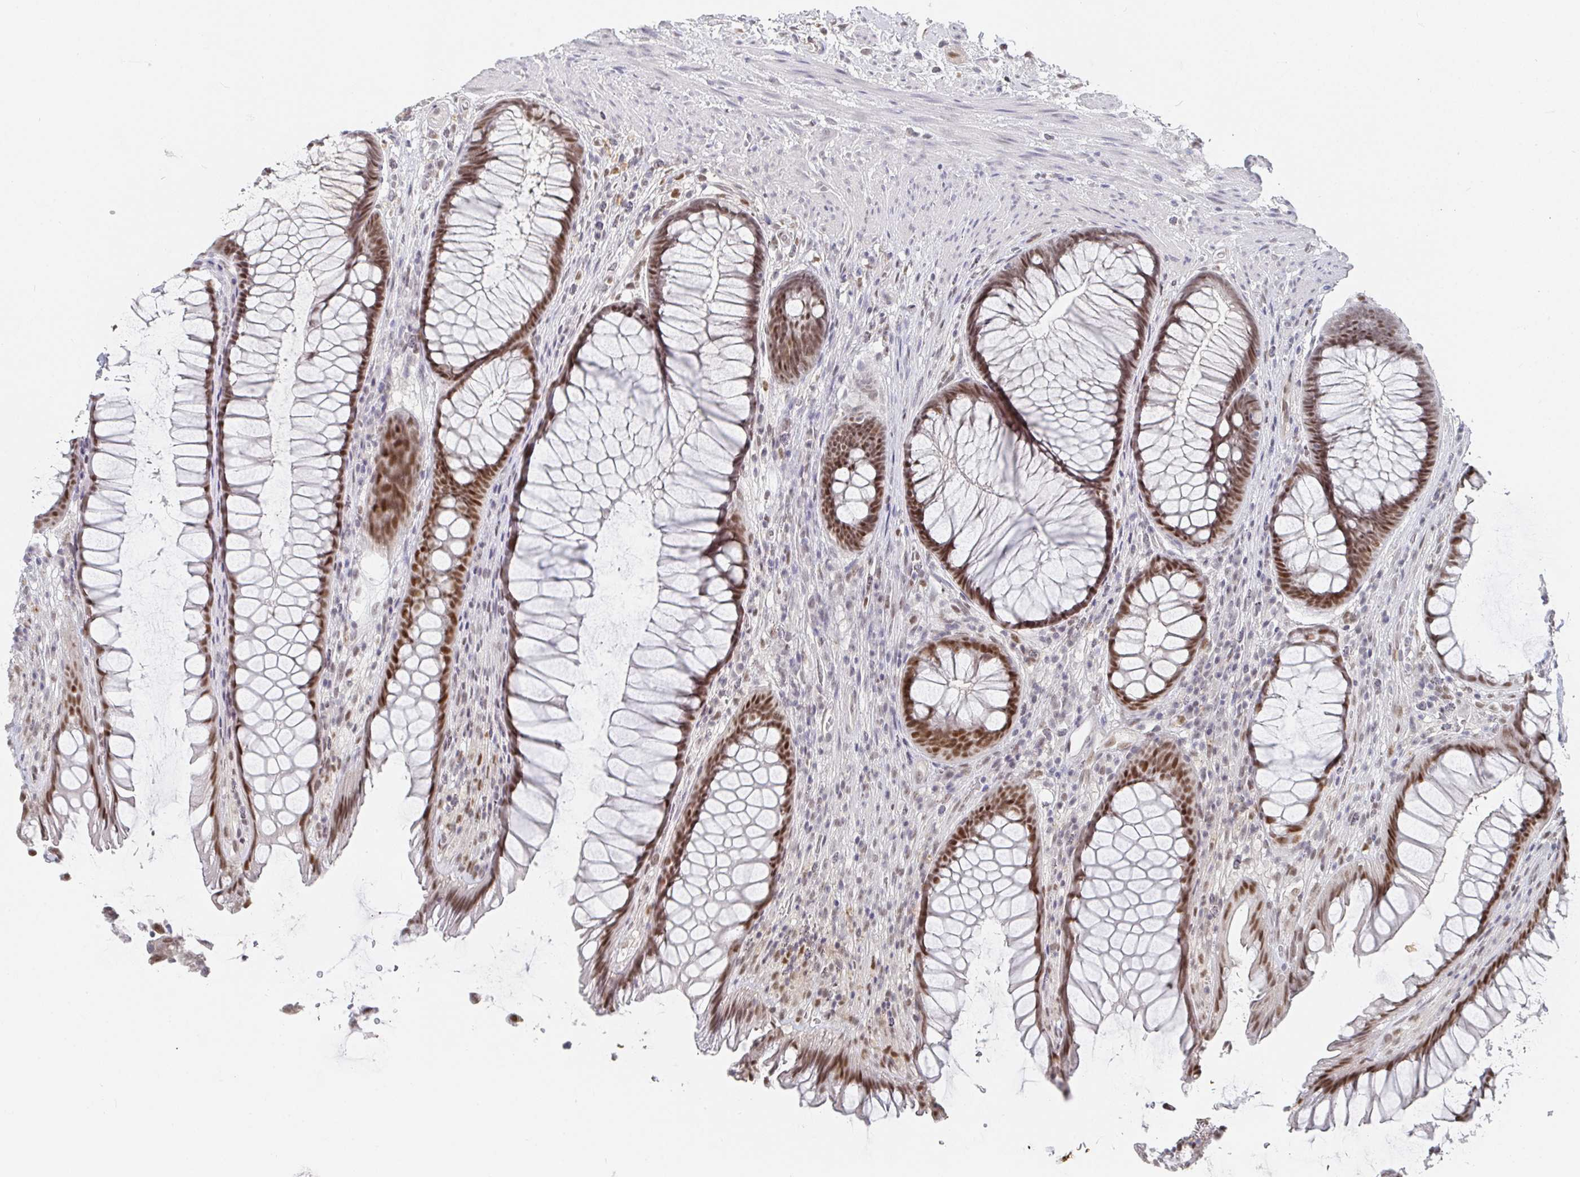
{"staining": {"intensity": "moderate", "quantity": ">75%", "location": "nuclear"}, "tissue": "rectum", "cell_type": "Glandular cells", "image_type": "normal", "snomed": [{"axis": "morphology", "description": "Normal tissue, NOS"}, {"axis": "topography", "description": "Rectum"}], "caption": "Unremarkable rectum shows moderate nuclear staining in approximately >75% of glandular cells.", "gene": "RCOR1", "patient": {"sex": "male", "age": 53}}